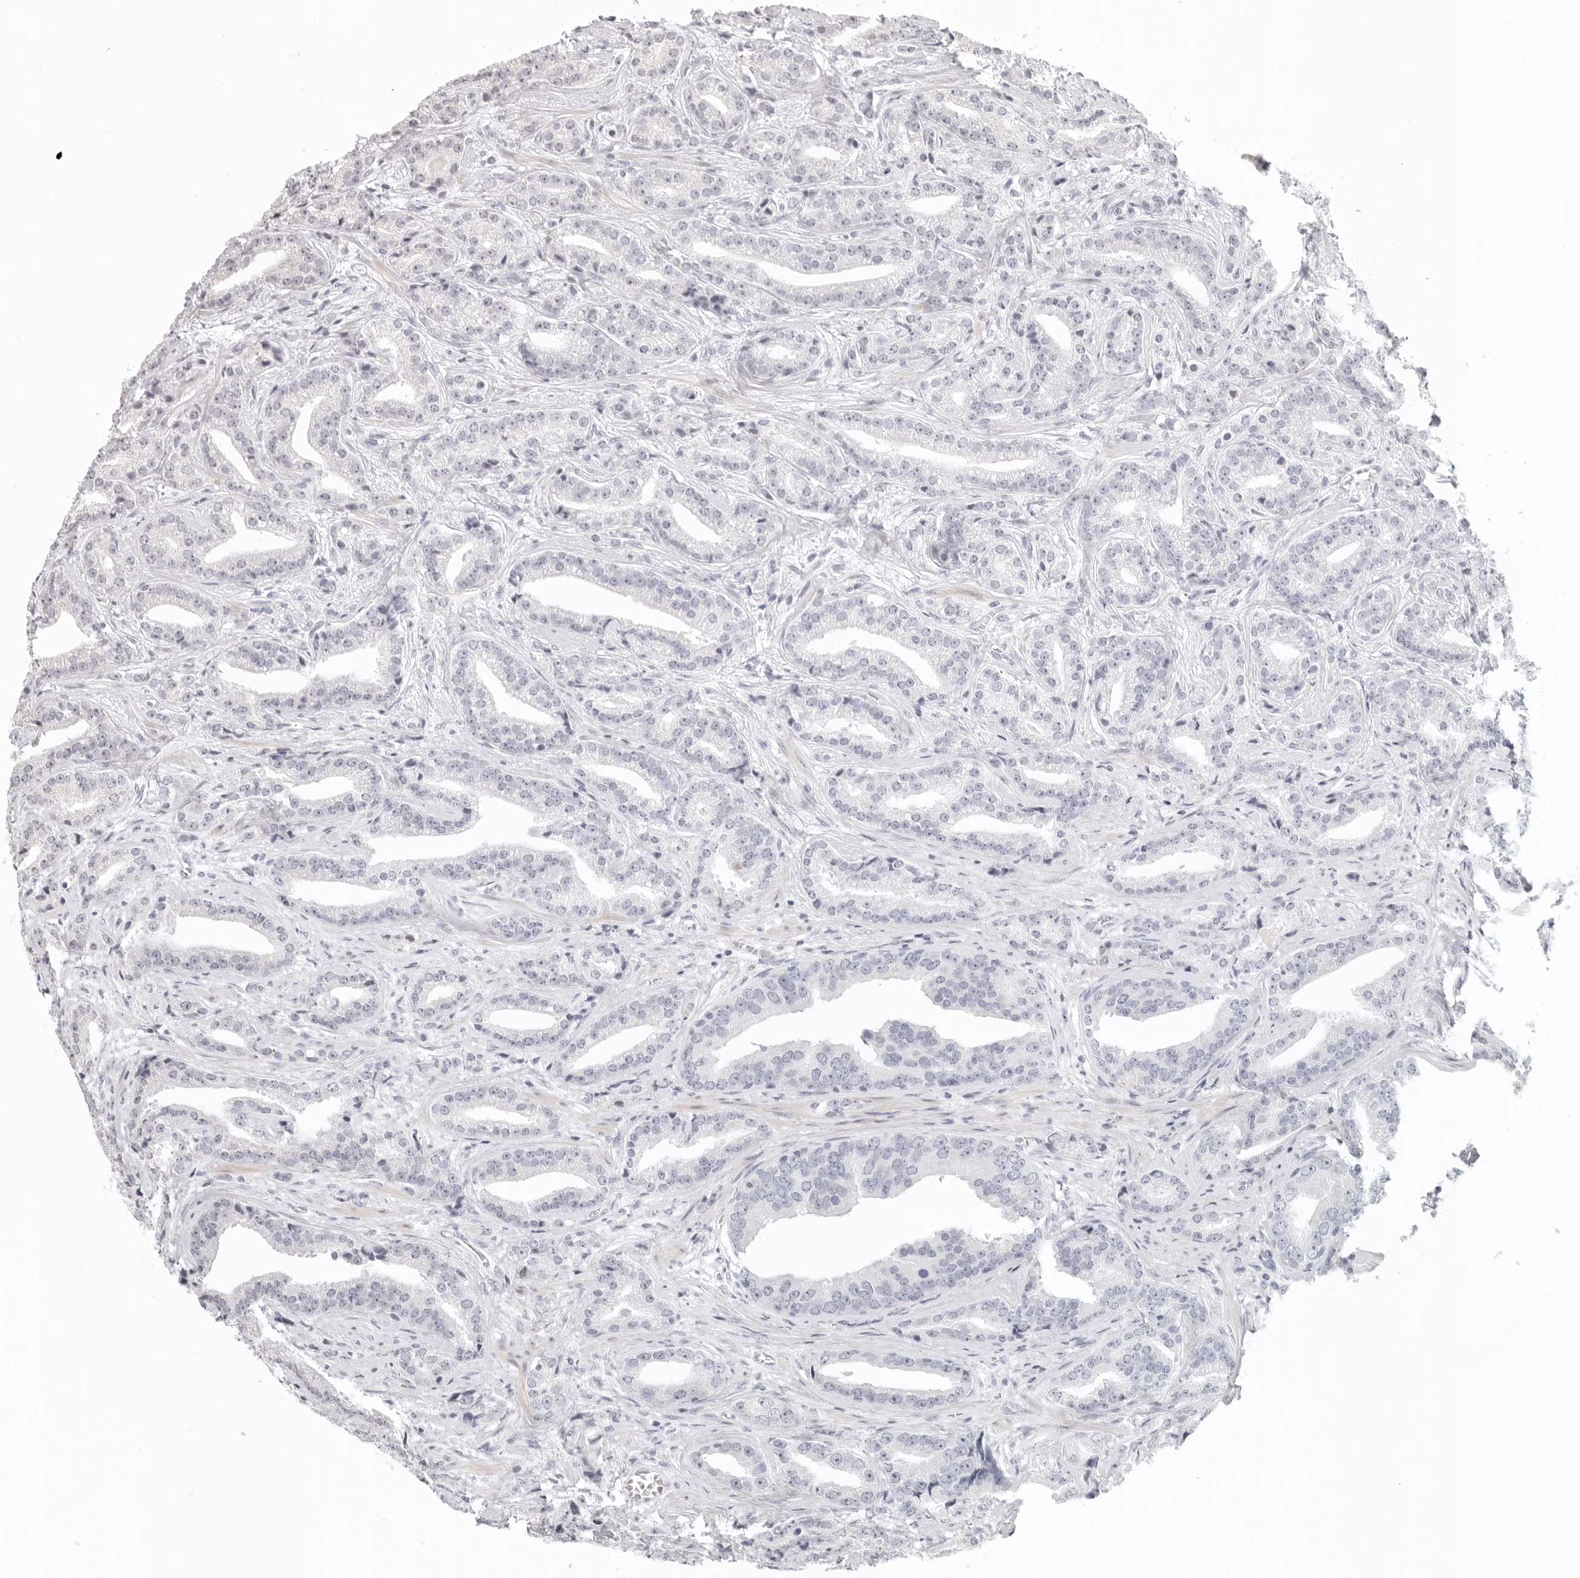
{"staining": {"intensity": "negative", "quantity": "none", "location": "none"}, "tissue": "prostate cancer", "cell_type": "Tumor cells", "image_type": "cancer", "snomed": [{"axis": "morphology", "description": "Adenocarcinoma, Low grade"}, {"axis": "topography", "description": "Prostate"}], "caption": "Human low-grade adenocarcinoma (prostate) stained for a protein using immunohistochemistry demonstrates no positivity in tumor cells.", "gene": "GPBP1L1", "patient": {"sex": "male", "age": 67}}